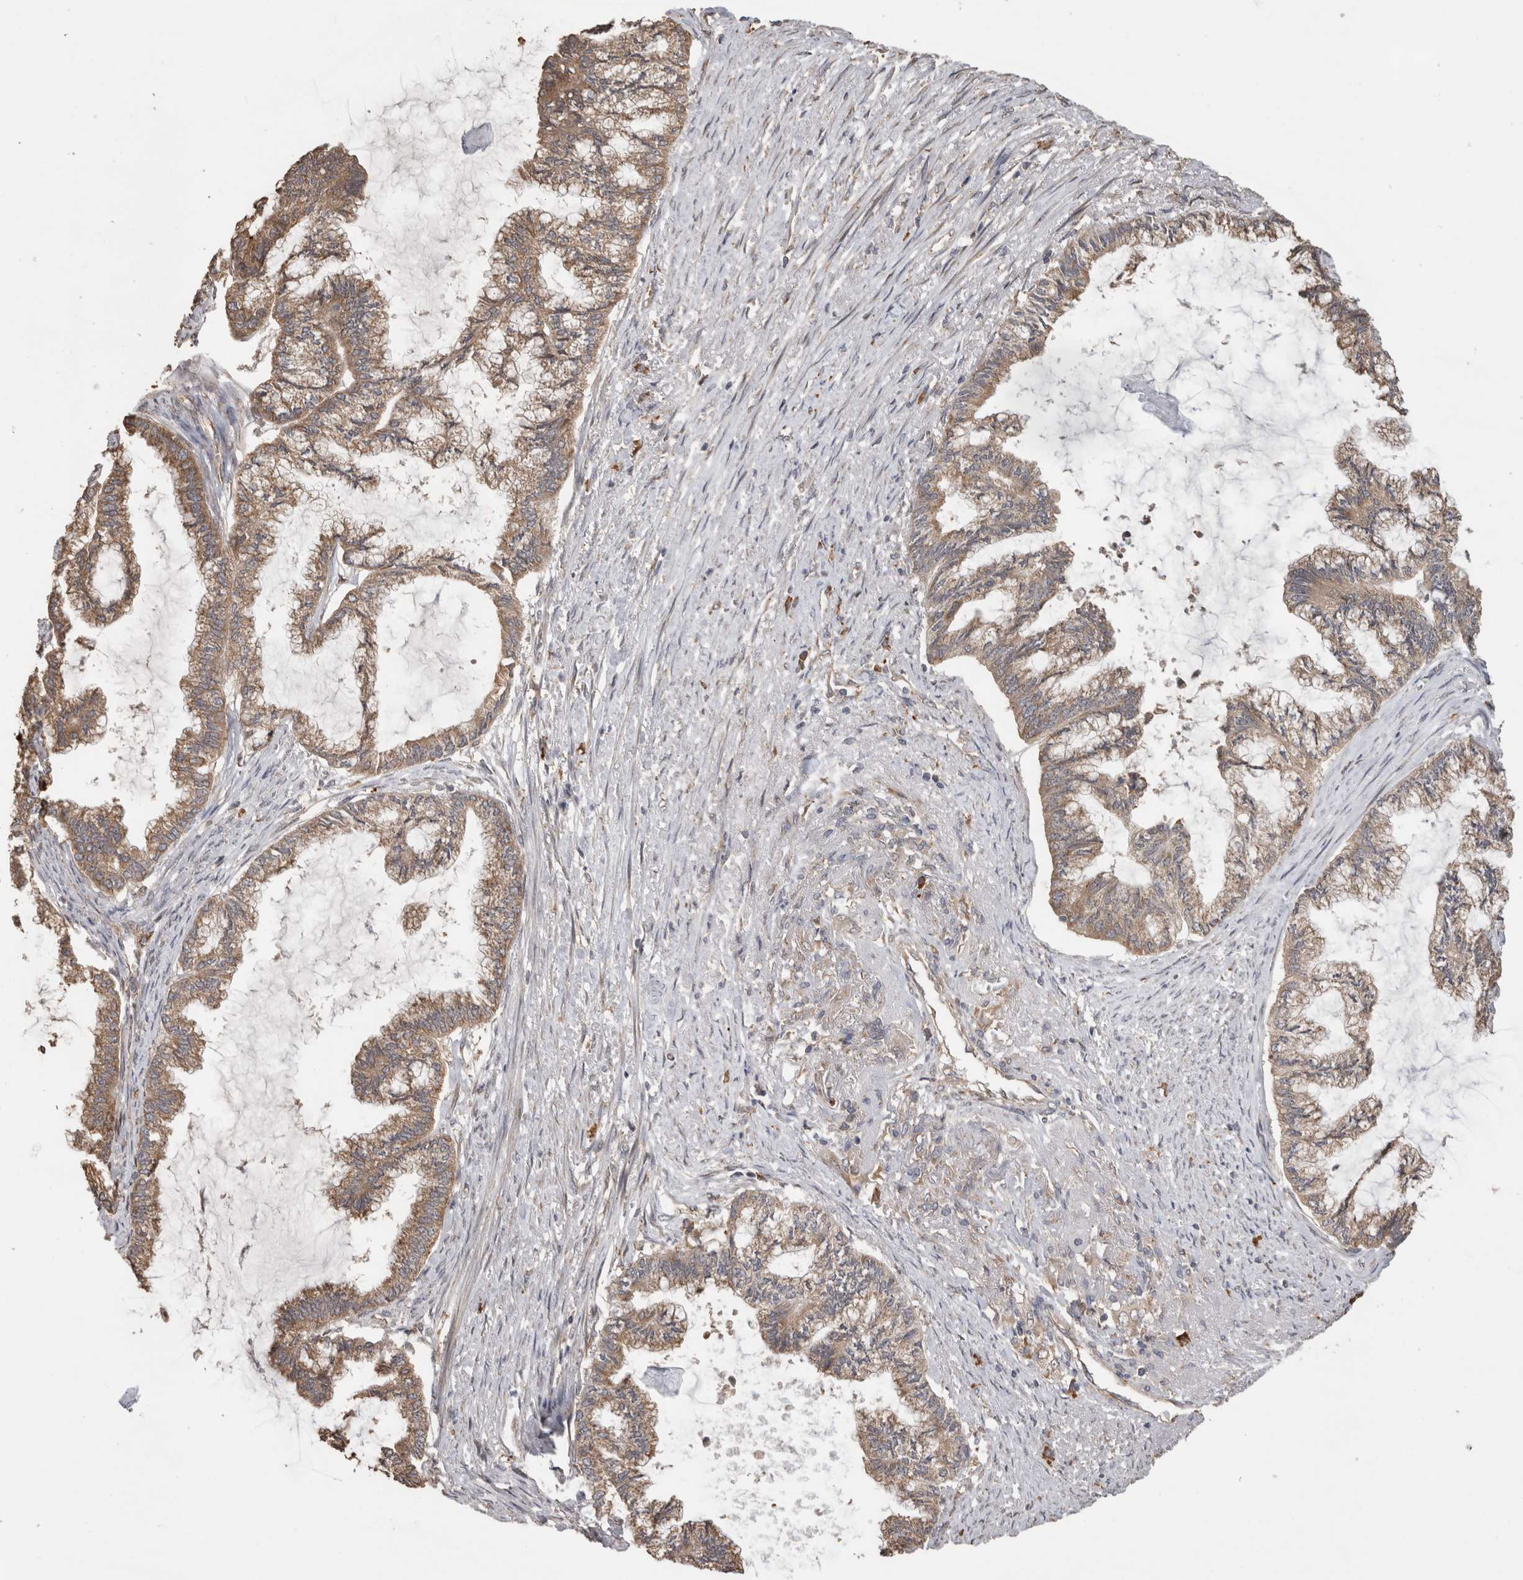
{"staining": {"intensity": "weak", "quantity": ">75%", "location": "cytoplasmic/membranous"}, "tissue": "endometrial cancer", "cell_type": "Tumor cells", "image_type": "cancer", "snomed": [{"axis": "morphology", "description": "Adenocarcinoma, NOS"}, {"axis": "topography", "description": "Endometrium"}], "caption": "Protein expression analysis of human adenocarcinoma (endometrial) reveals weak cytoplasmic/membranous positivity in approximately >75% of tumor cells.", "gene": "TBCE", "patient": {"sex": "female", "age": 86}}